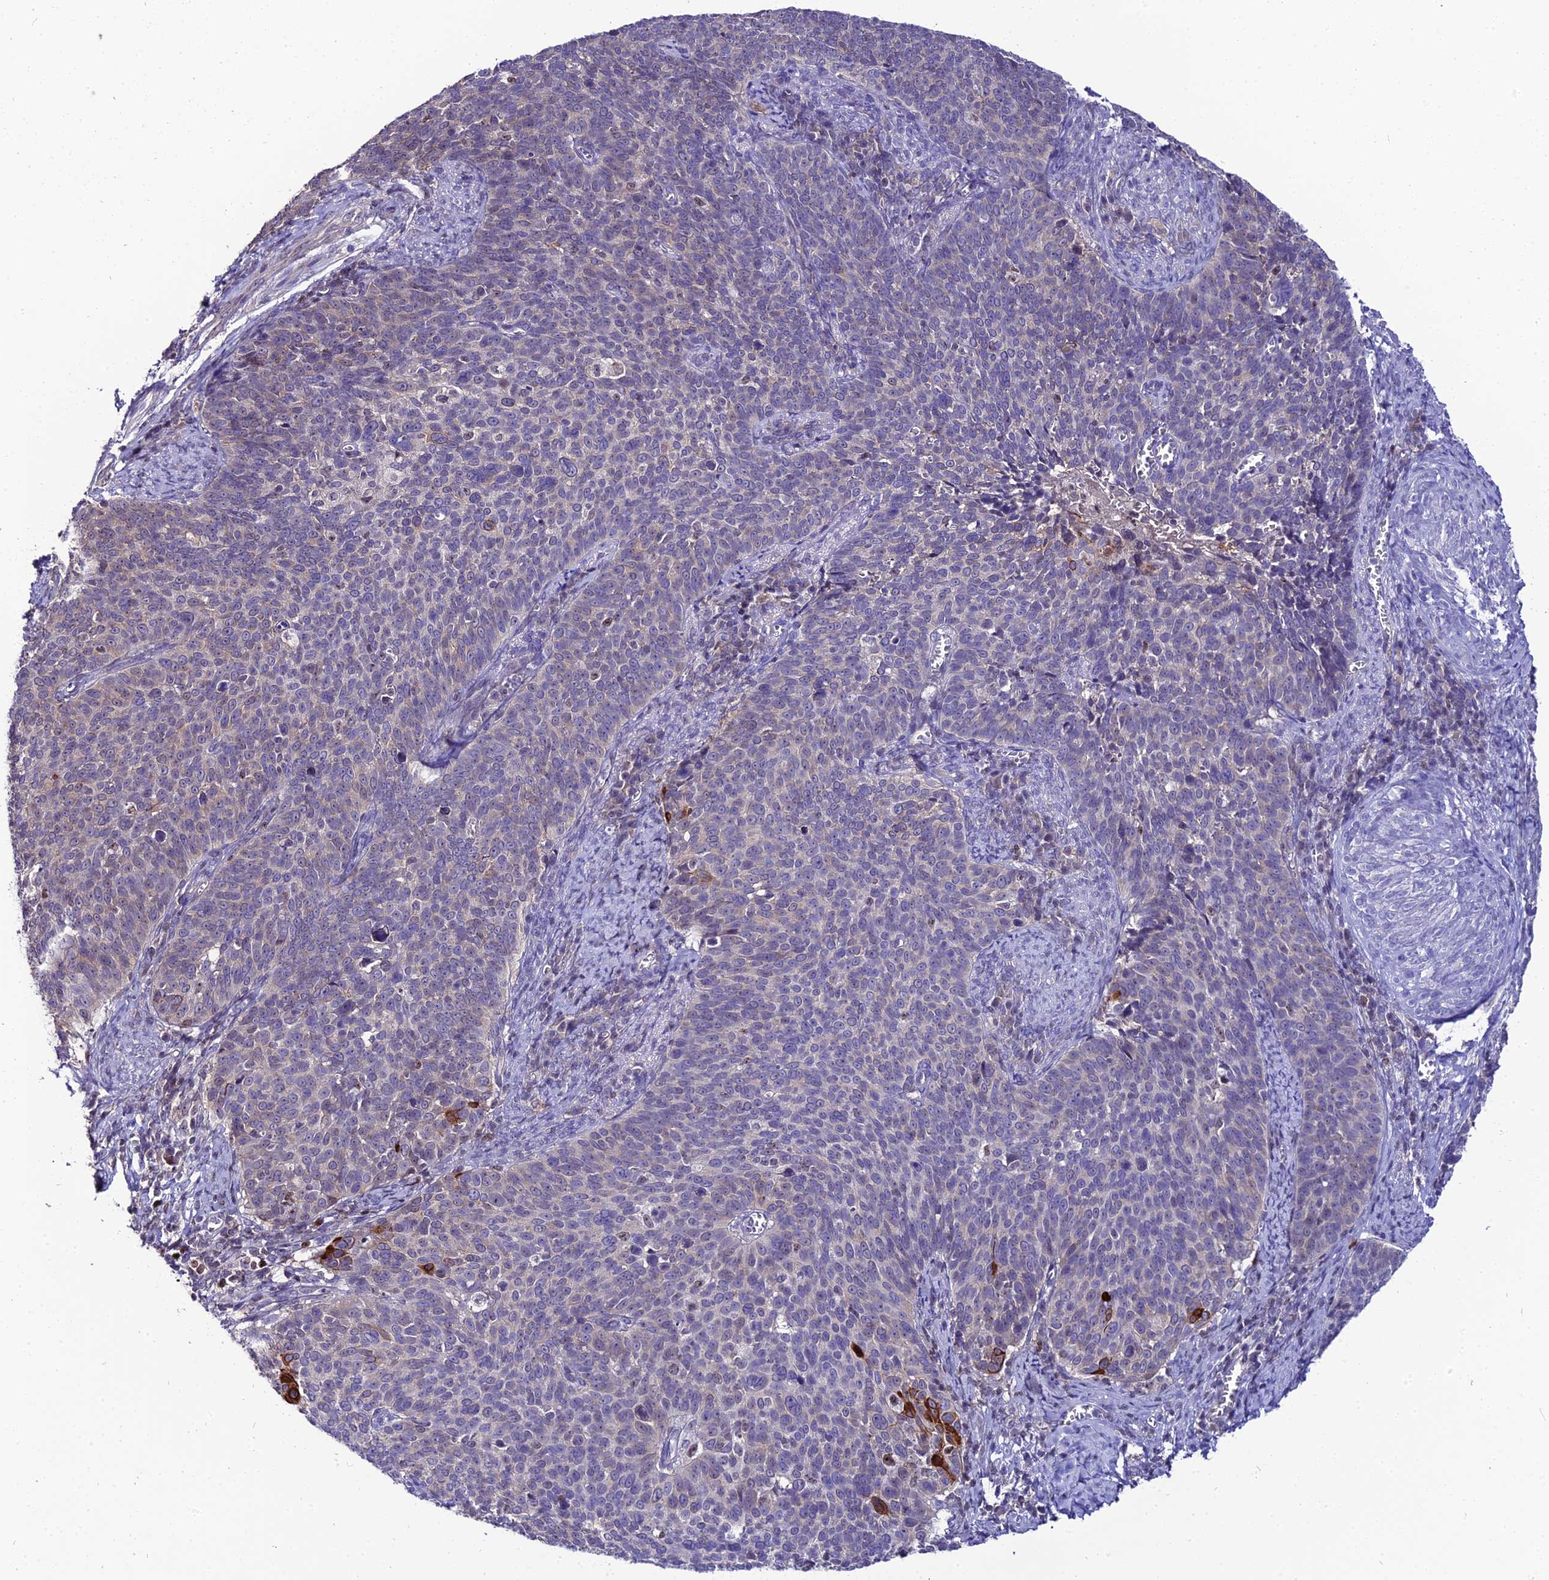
{"staining": {"intensity": "negative", "quantity": "none", "location": "none"}, "tissue": "cervical cancer", "cell_type": "Tumor cells", "image_type": "cancer", "snomed": [{"axis": "morphology", "description": "Normal tissue, NOS"}, {"axis": "morphology", "description": "Squamous cell carcinoma, NOS"}, {"axis": "topography", "description": "Cervix"}], "caption": "Immunohistochemistry micrograph of human squamous cell carcinoma (cervical) stained for a protein (brown), which demonstrates no positivity in tumor cells.", "gene": "SHQ1", "patient": {"sex": "female", "age": 39}}